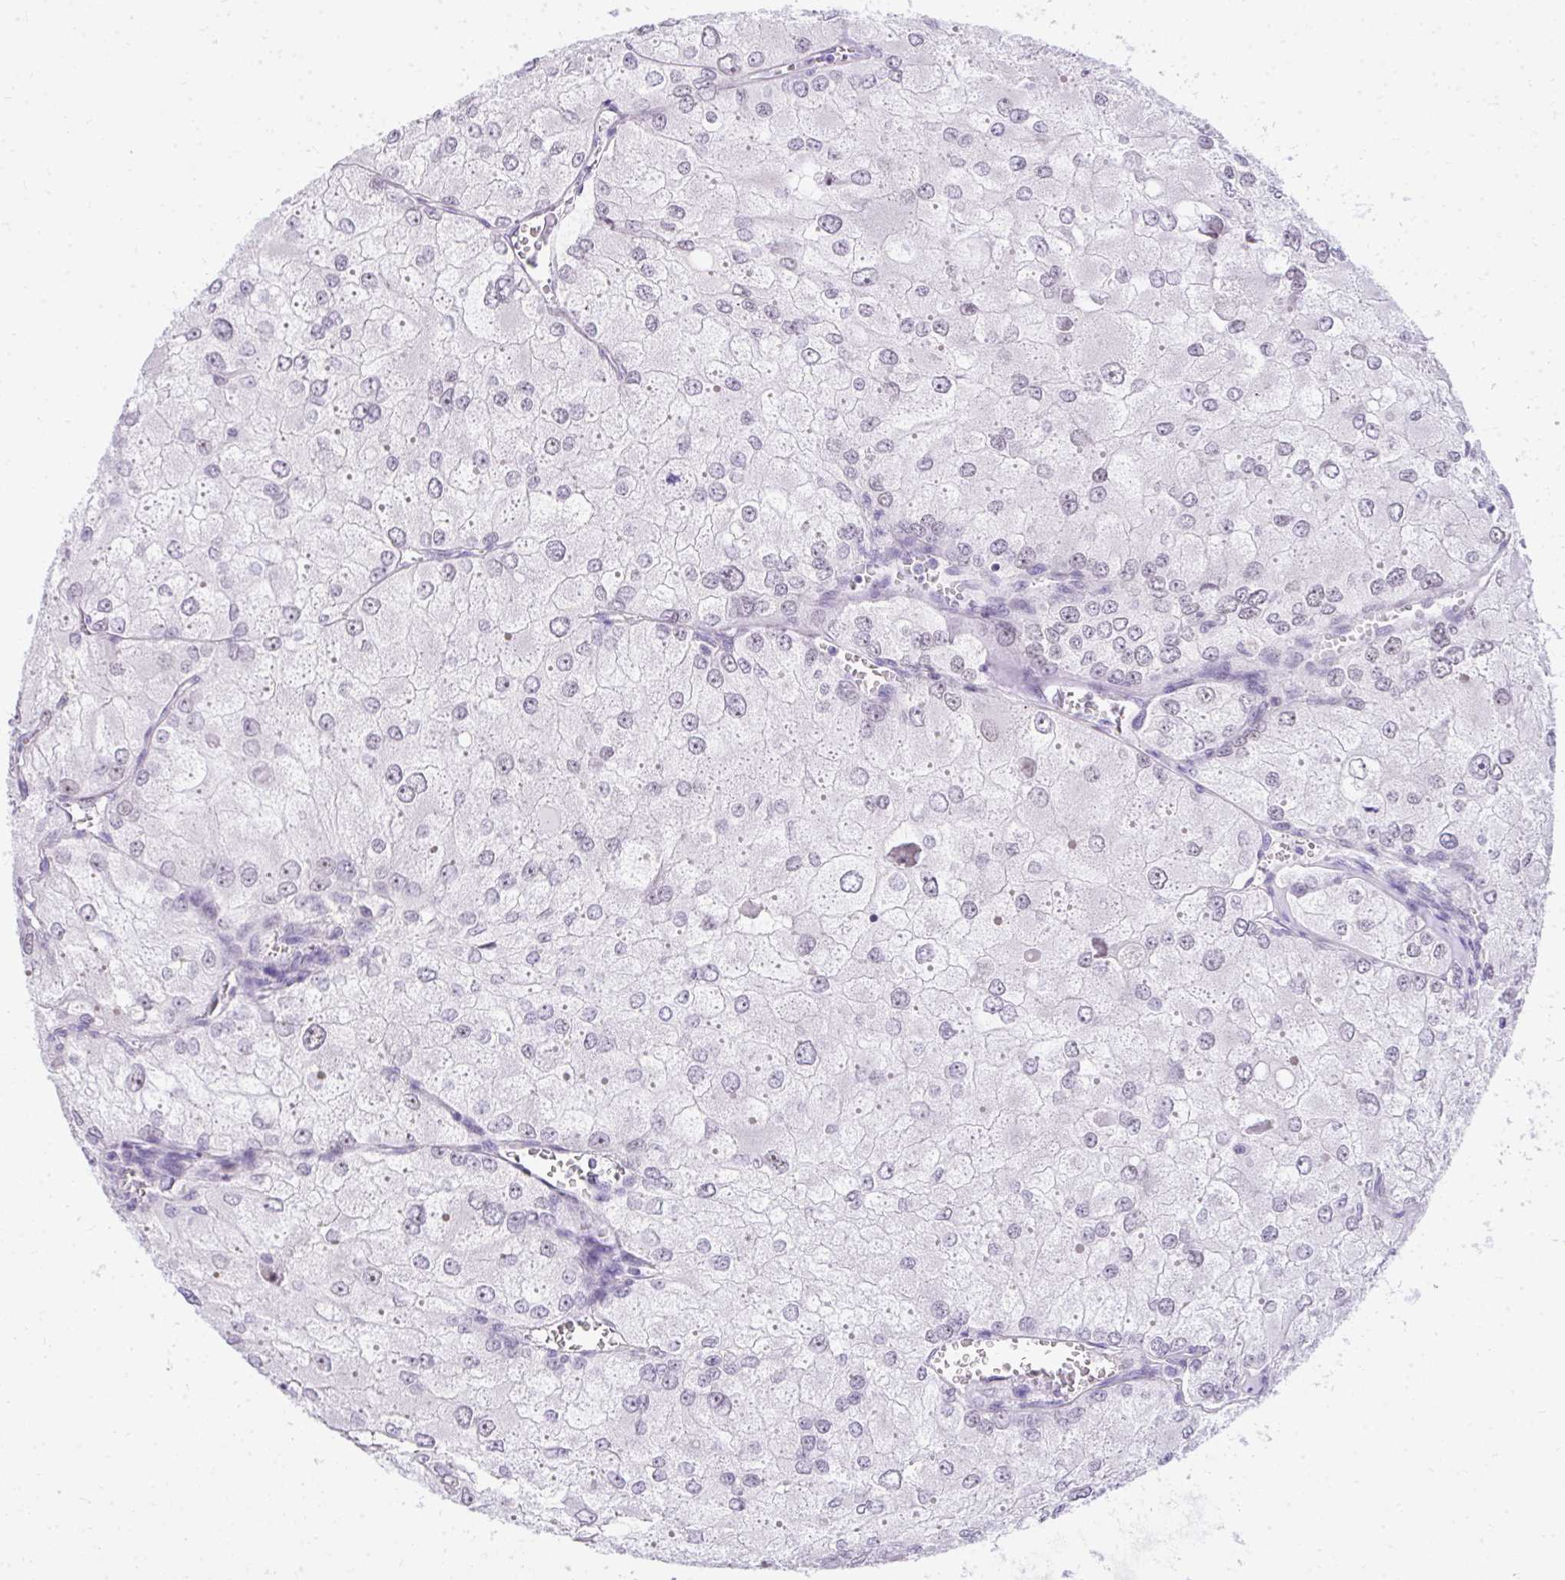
{"staining": {"intensity": "negative", "quantity": "none", "location": "none"}, "tissue": "renal cancer", "cell_type": "Tumor cells", "image_type": "cancer", "snomed": [{"axis": "morphology", "description": "Adenocarcinoma, NOS"}, {"axis": "topography", "description": "Kidney"}], "caption": "This is a micrograph of immunohistochemistry staining of renal adenocarcinoma, which shows no positivity in tumor cells.", "gene": "EID3", "patient": {"sex": "female", "age": 70}}